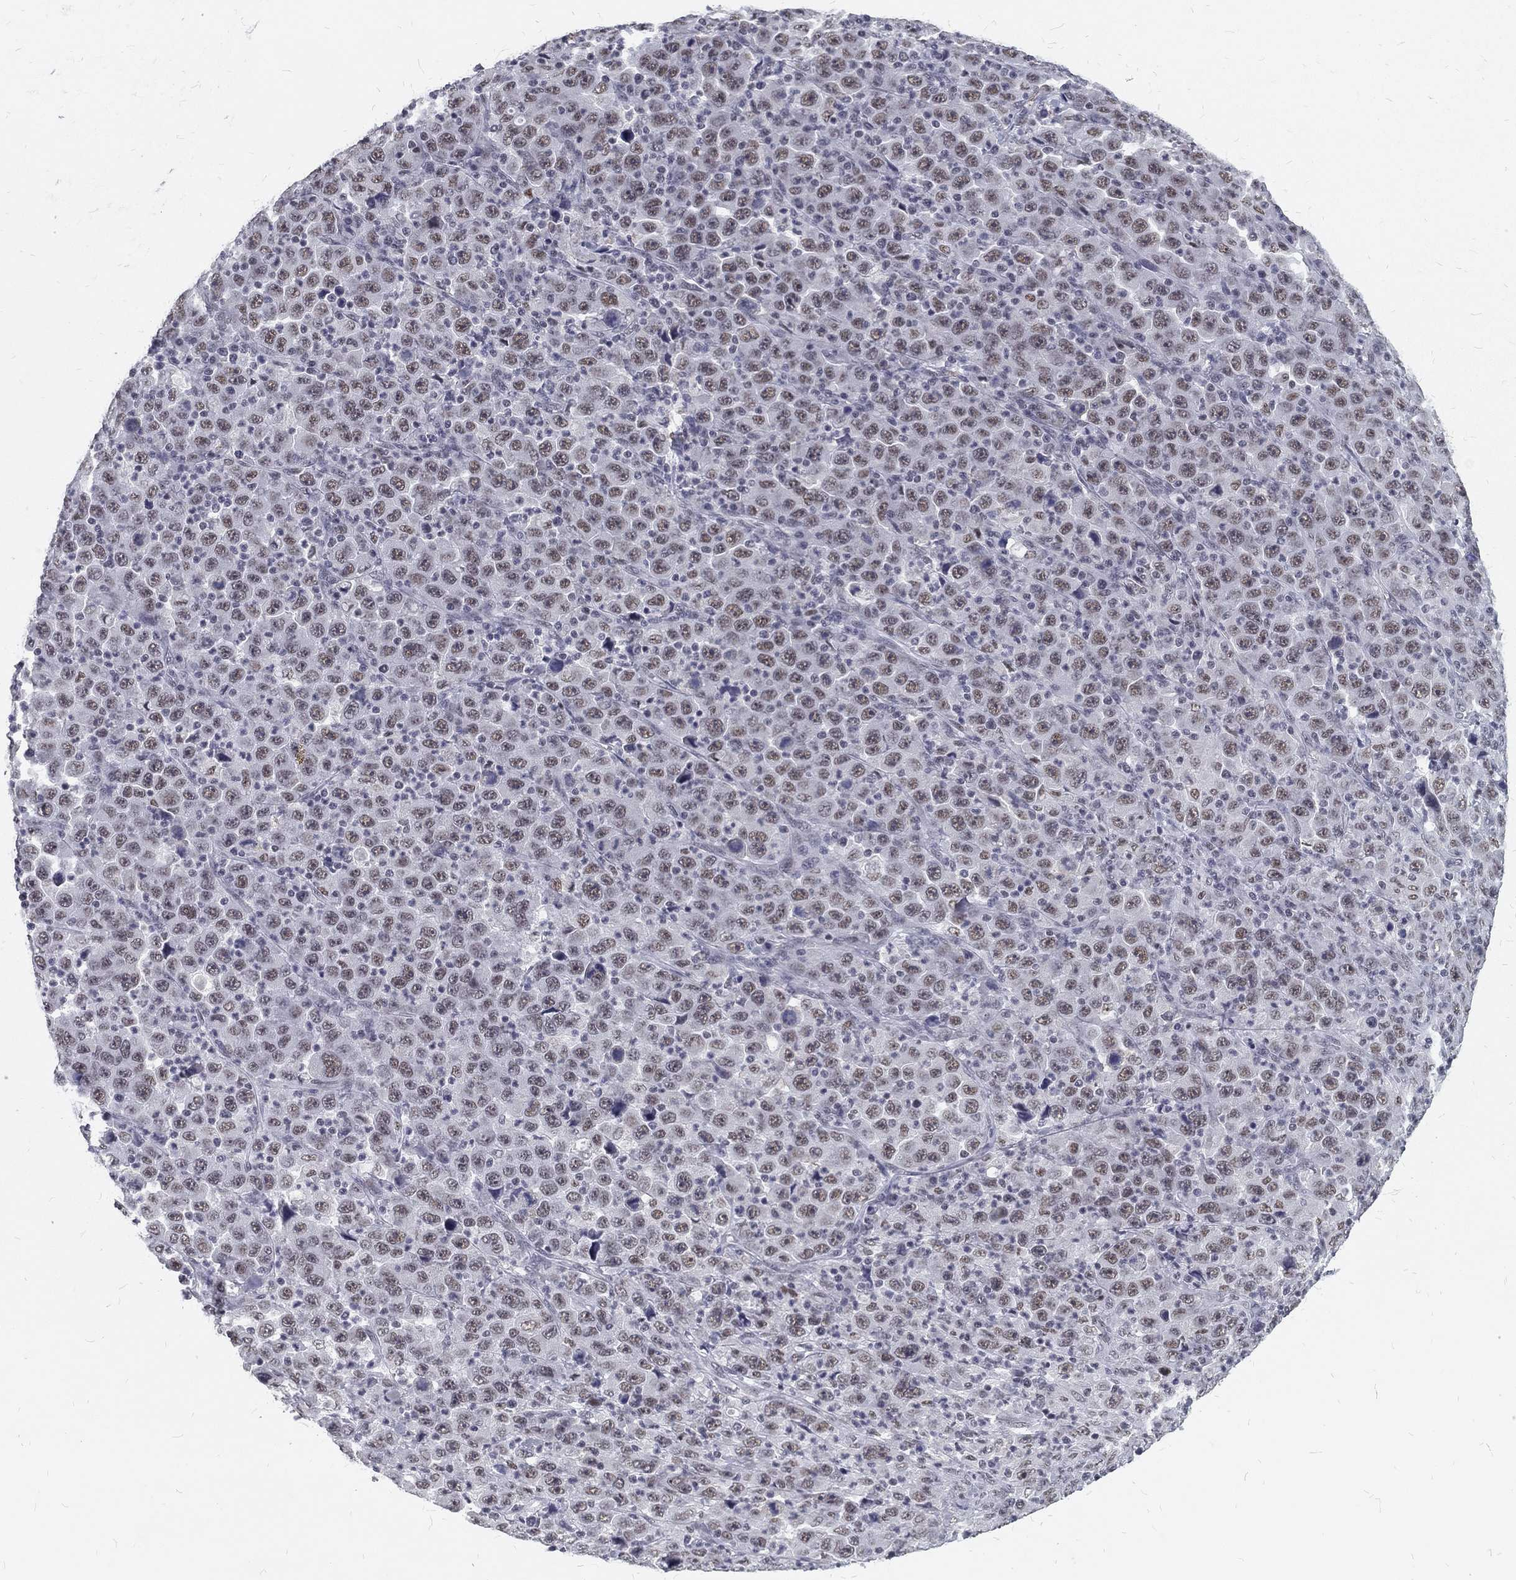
{"staining": {"intensity": "weak", "quantity": "<25%", "location": "nuclear"}, "tissue": "stomach cancer", "cell_type": "Tumor cells", "image_type": "cancer", "snomed": [{"axis": "morphology", "description": "Normal tissue, NOS"}, {"axis": "morphology", "description": "Adenocarcinoma, NOS"}, {"axis": "topography", "description": "Stomach, upper"}, {"axis": "topography", "description": "Stomach"}], "caption": "Stomach cancer (adenocarcinoma) was stained to show a protein in brown. There is no significant positivity in tumor cells.", "gene": "SNORC", "patient": {"sex": "male", "age": 59}}